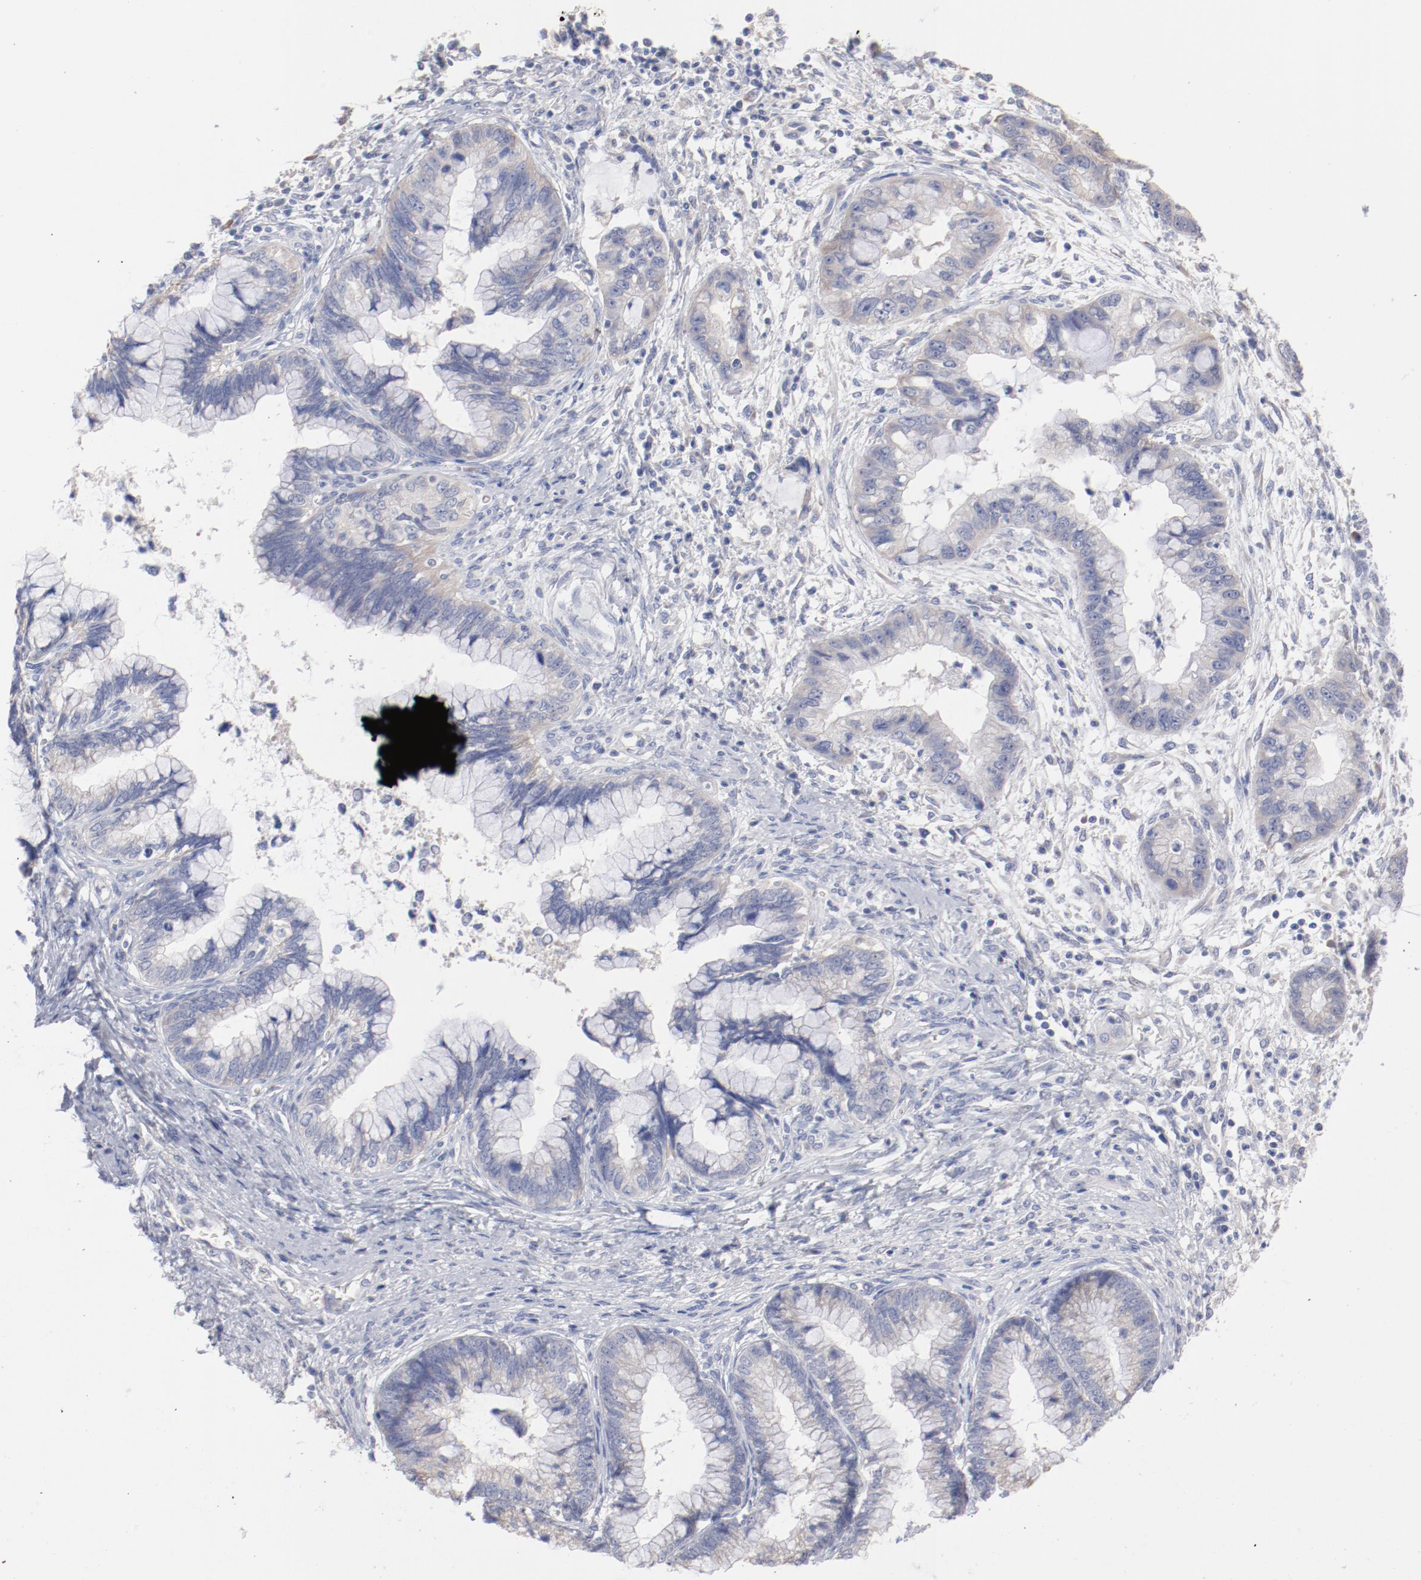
{"staining": {"intensity": "weak", "quantity": "25%-75%", "location": "cytoplasmic/membranous"}, "tissue": "cervical cancer", "cell_type": "Tumor cells", "image_type": "cancer", "snomed": [{"axis": "morphology", "description": "Adenocarcinoma, NOS"}, {"axis": "topography", "description": "Cervix"}], "caption": "Brown immunohistochemical staining in cervical cancer exhibits weak cytoplasmic/membranous positivity in approximately 25%-75% of tumor cells.", "gene": "CPE", "patient": {"sex": "female", "age": 44}}